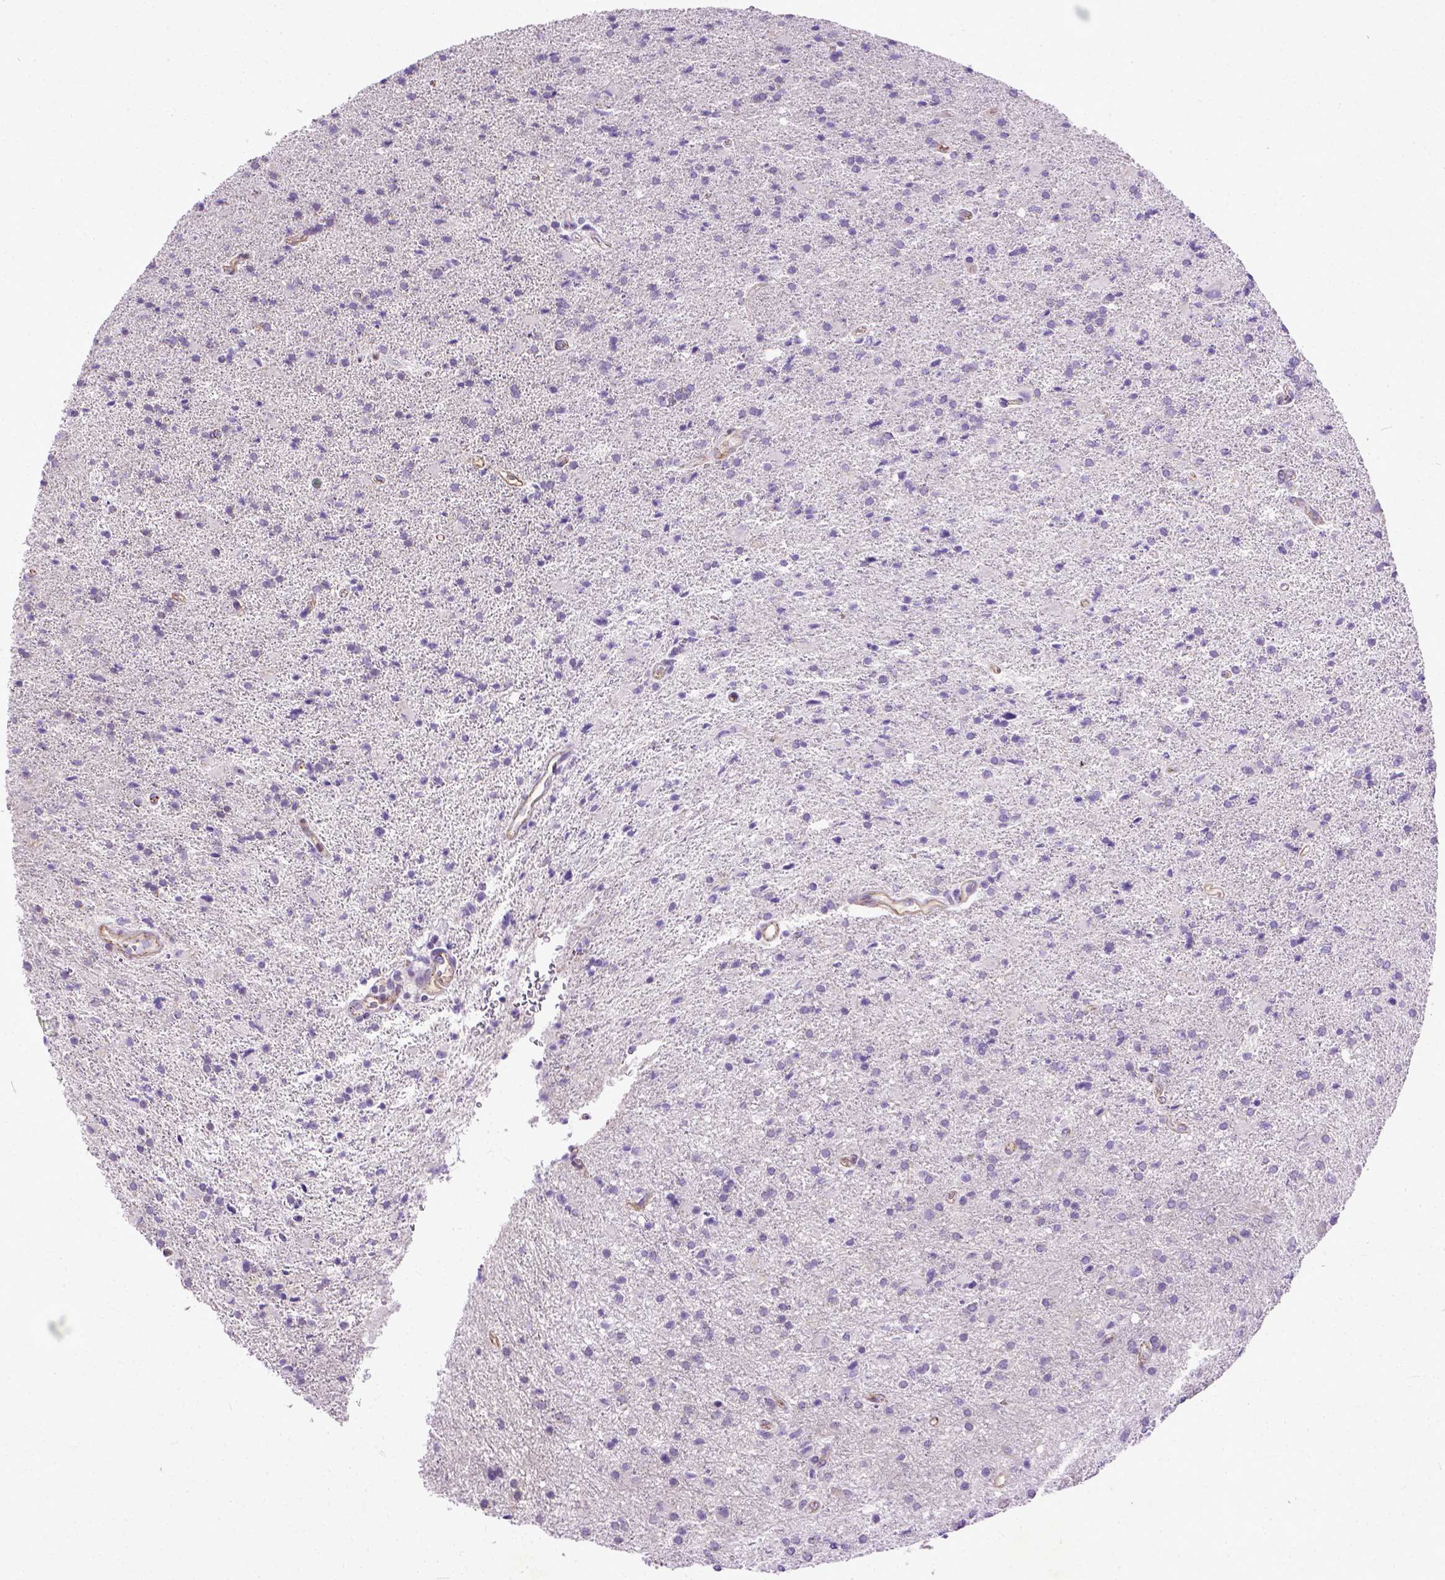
{"staining": {"intensity": "negative", "quantity": "none", "location": "none"}, "tissue": "glioma", "cell_type": "Tumor cells", "image_type": "cancer", "snomed": [{"axis": "morphology", "description": "Glioma, malignant, High grade"}, {"axis": "topography", "description": "Cerebral cortex"}], "caption": "This is a histopathology image of immunohistochemistry staining of glioma, which shows no staining in tumor cells.", "gene": "ADGRF1", "patient": {"sex": "male", "age": 70}}